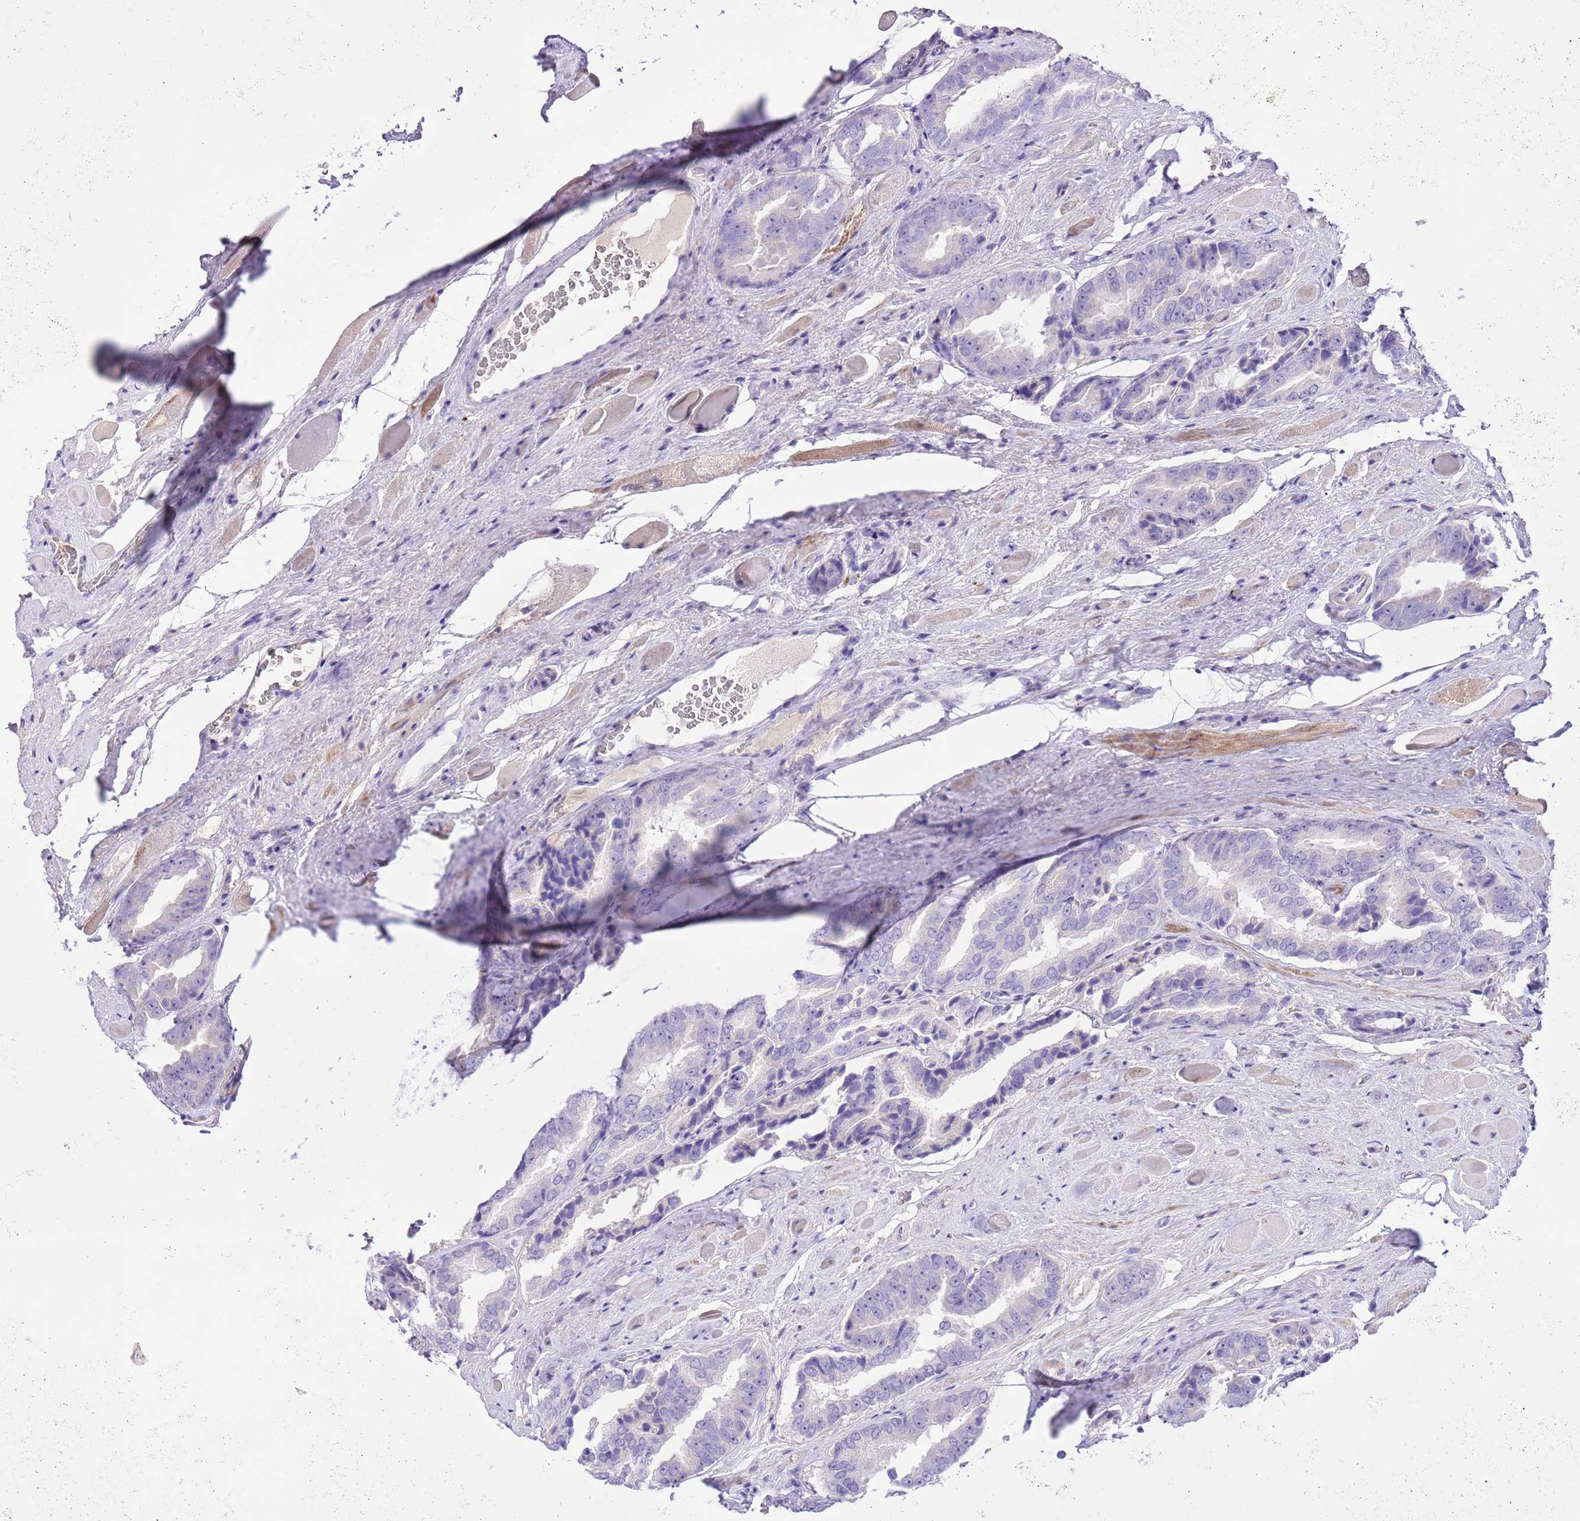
{"staining": {"intensity": "negative", "quantity": "none", "location": "none"}, "tissue": "prostate cancer", "cell_type": "Tumor cells", "image_type": "cancer", "snomed": [{"axis": "morphology", "description": "Adenocarcinoma, High grade"}, {"axis": "topography", "description": "Prostate"}], "caption": "Prostate adenocarcinoma (high-grade) was stained to show a protein in brown. There is no significant positivity in tumor cells. The staining was performed using DAB to visualize the protein expression in brown, while the nuclei were stained in blue with hematoxylin (Magnification: 20x).", "gene": "PRR32", "patient": {"sex": "male", "age": 72}}